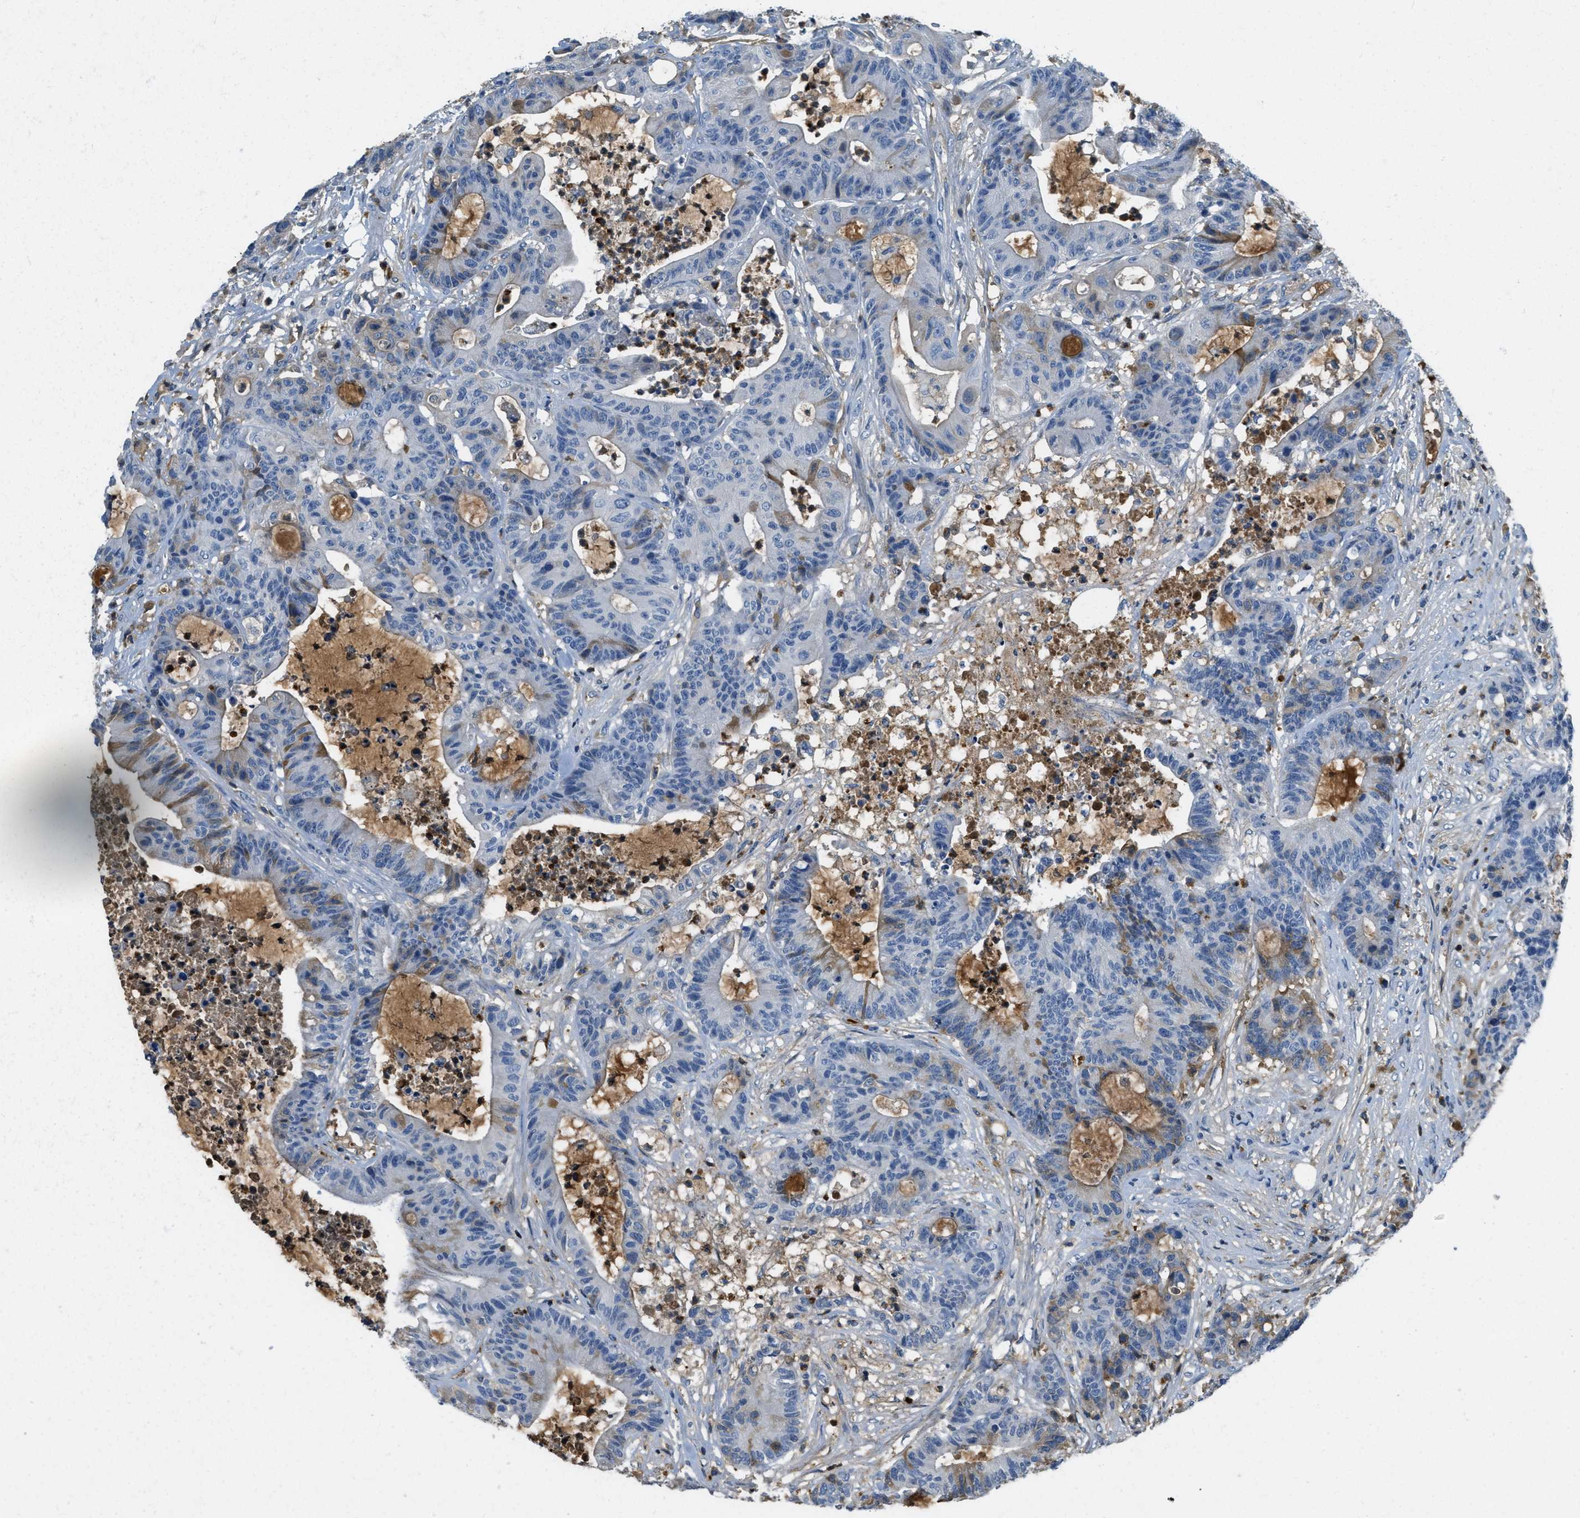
{"staining": {"intensity": "negative", "quantity": "none", "location": "none"}, "tissue": "colorectal cancer", "cell_type": "Tumor cells", "image_type": "cancer", "snomed": [{"axis": "morphology", "description": "Adenocarcinoma, NOS"}, {"axis": "topography", "description": "Colon"}], "caption": "Adenocarcinoma (colorectal) was stained to show a protein in brown. There is no significant staining in tumor cells.", "gene": "PRTN3", "patient": {"sex": "female", "age": 84}}